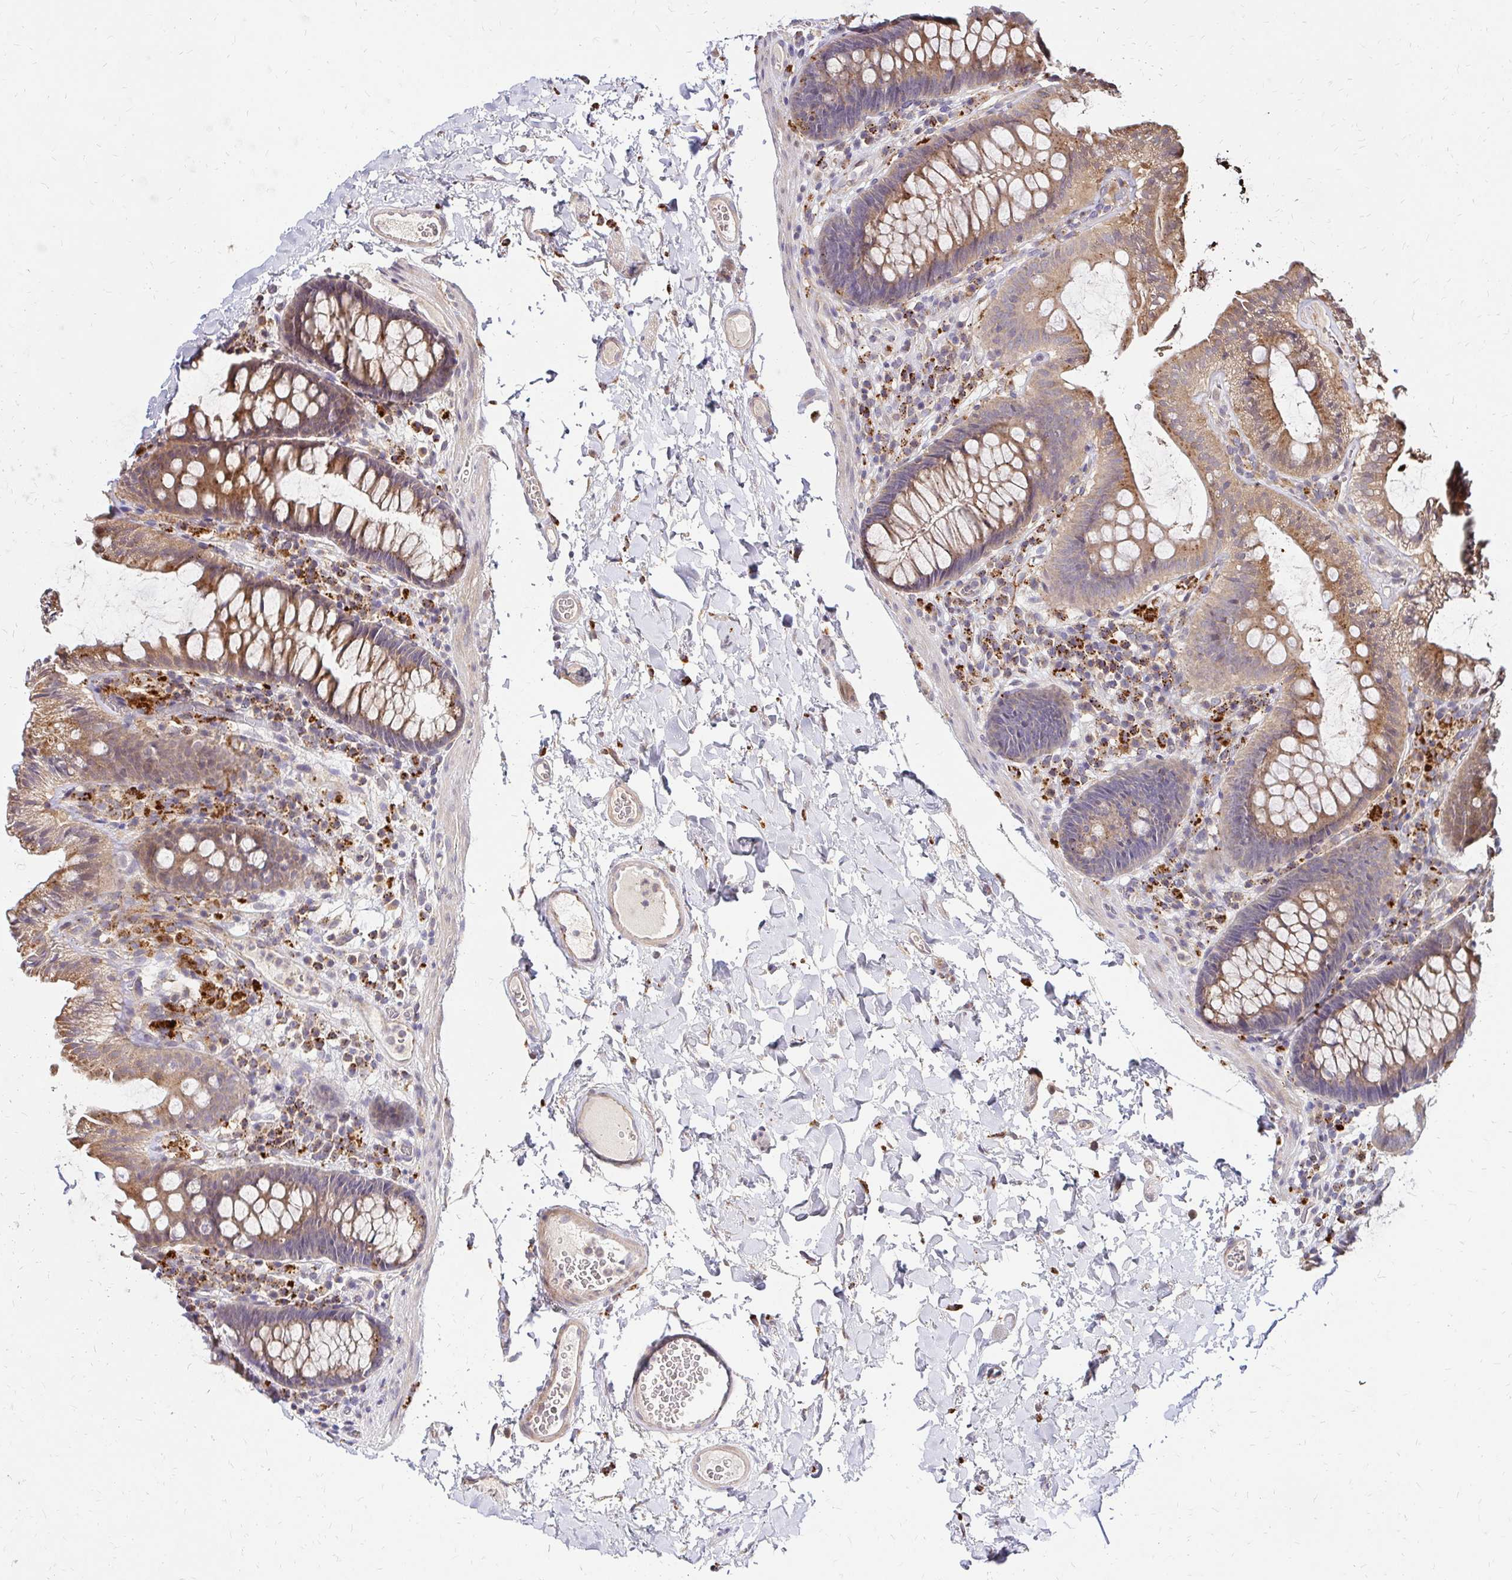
{"staining": {"intensity": "weak", "quantity": "25%-75%", "location": "cytoplasmic/membranous"}, "tissue": "colon", "cell_type": "Endothelial cells", "image_type": "normal", "snomed": [{"axis": "morphology", "description": "Normal tissue, NOS"}, {"axis": "topography", "description": "Colon"}, {"axis": "topography", "description": "Peripheral nerve tissue"}], "caption": "Immunohistochemical staining of normal human colon shows weak cytoplasmic/membranous protein positivity in approximately 25%-75% of endothelial cells. The staining is performed using DAB (3,3'-diaminobenzidine) brown chromogen to label protein expression. The nuclei are counter-stained blue using hematoxylin.", "gene": "IDUA", "patient": {"sex": "male", "age": 84}}